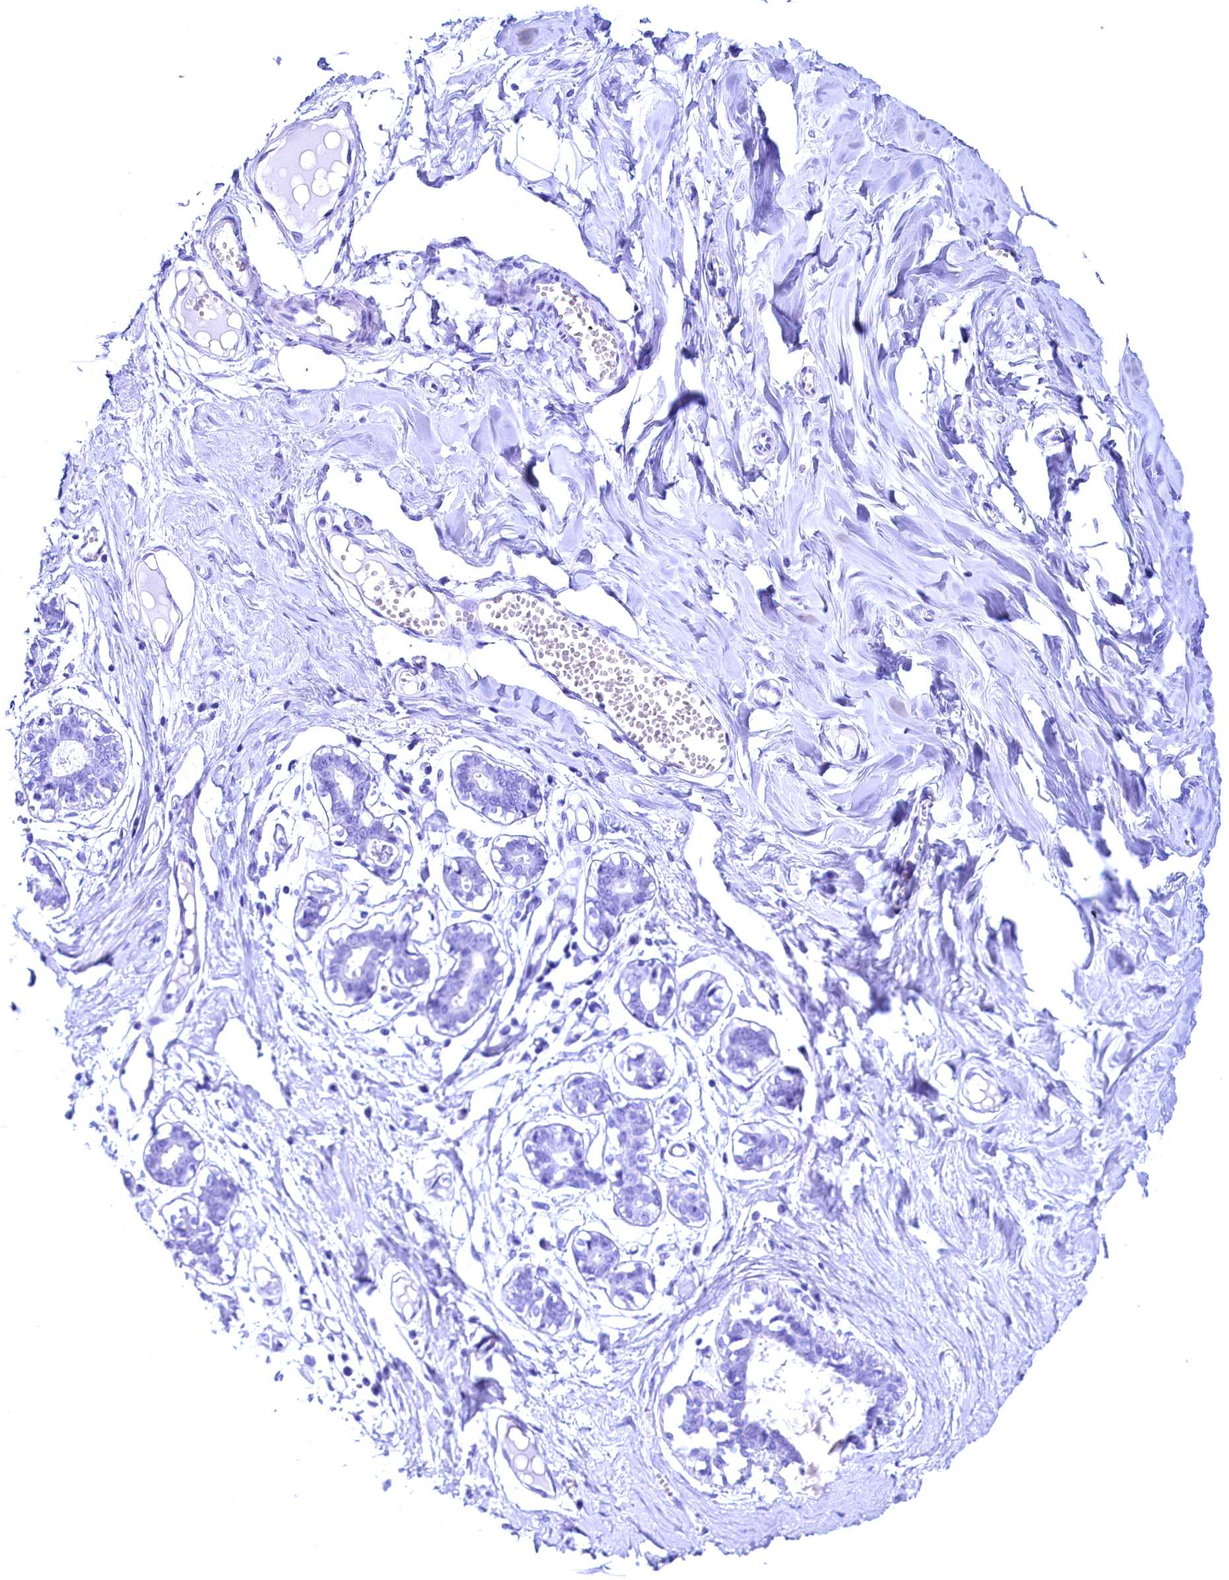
{"staining": {"intensity": "negative", "quantity": "none", "location": "none"}, "tissue": "breast", "cell_type": "Adipocytes", "image_type": "normal", "snomed": [{"axis": "morphology", "description": "Normal tissue, NOS"}, {"axis": "topography", "description": "Breast"}], "caption": "Unremarkable breast was stained to show a protein in brown. There is no significant positivity in adipocytes.", "gene": "FLYWCH2", "patient": {"sex": "female", "age": 27}}